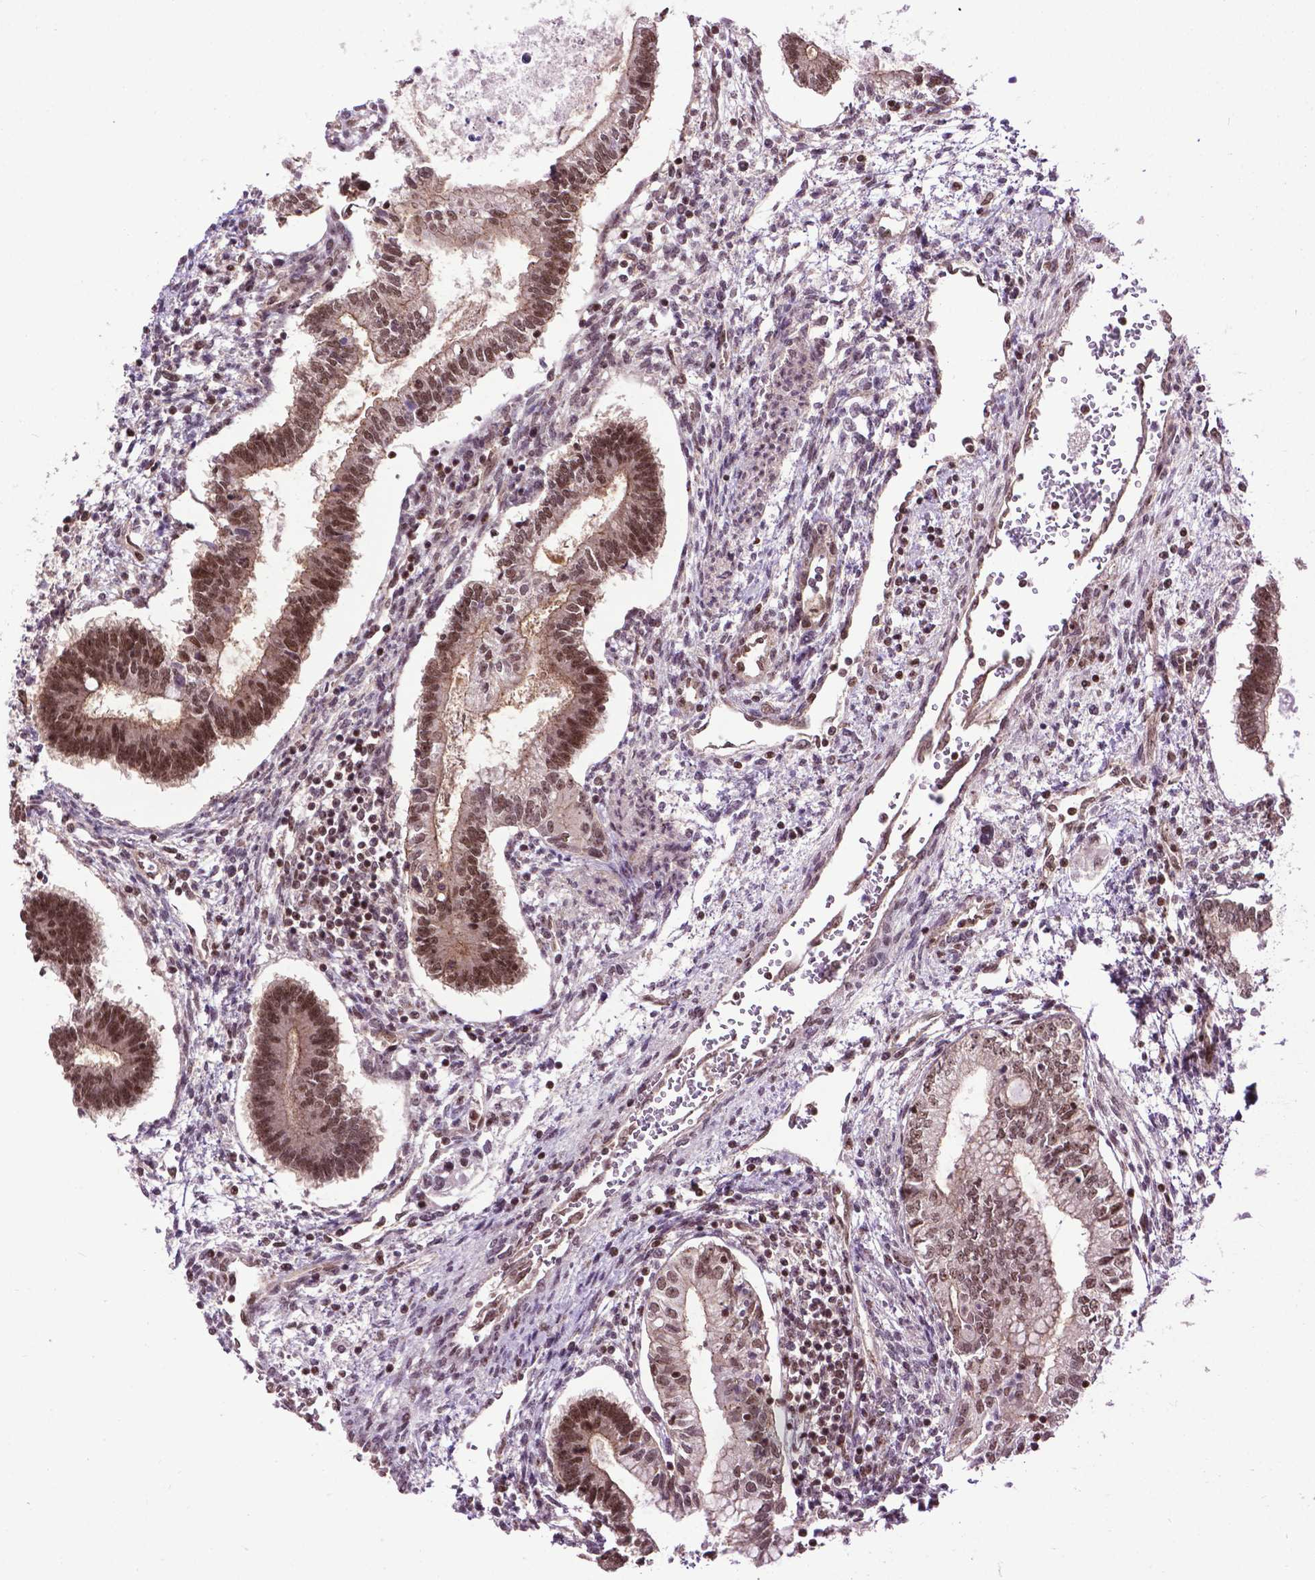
{"staining": {"intensity": "moderate", "quantity": ">75%", "location": "nuclear"}, "tissue": "testis cancer", "cell_type": "Tumor cells", "image_type": "cancer", "snomed": [{"axis": "morphology", "description": "Carcinoma, Embryonal, NOS"}, {"axis": "topography", "description": "Testis"}], "caption": "This micrograph demonstrates testis embryonal carcinoma stained with IHC to label a protein in brown. The nuclear of tumor cells show moderate positivity for the protein. Nuclei are counter-stained blue.", "gene": "EAF1", "patient": {"sex": "male", "age": 37}}